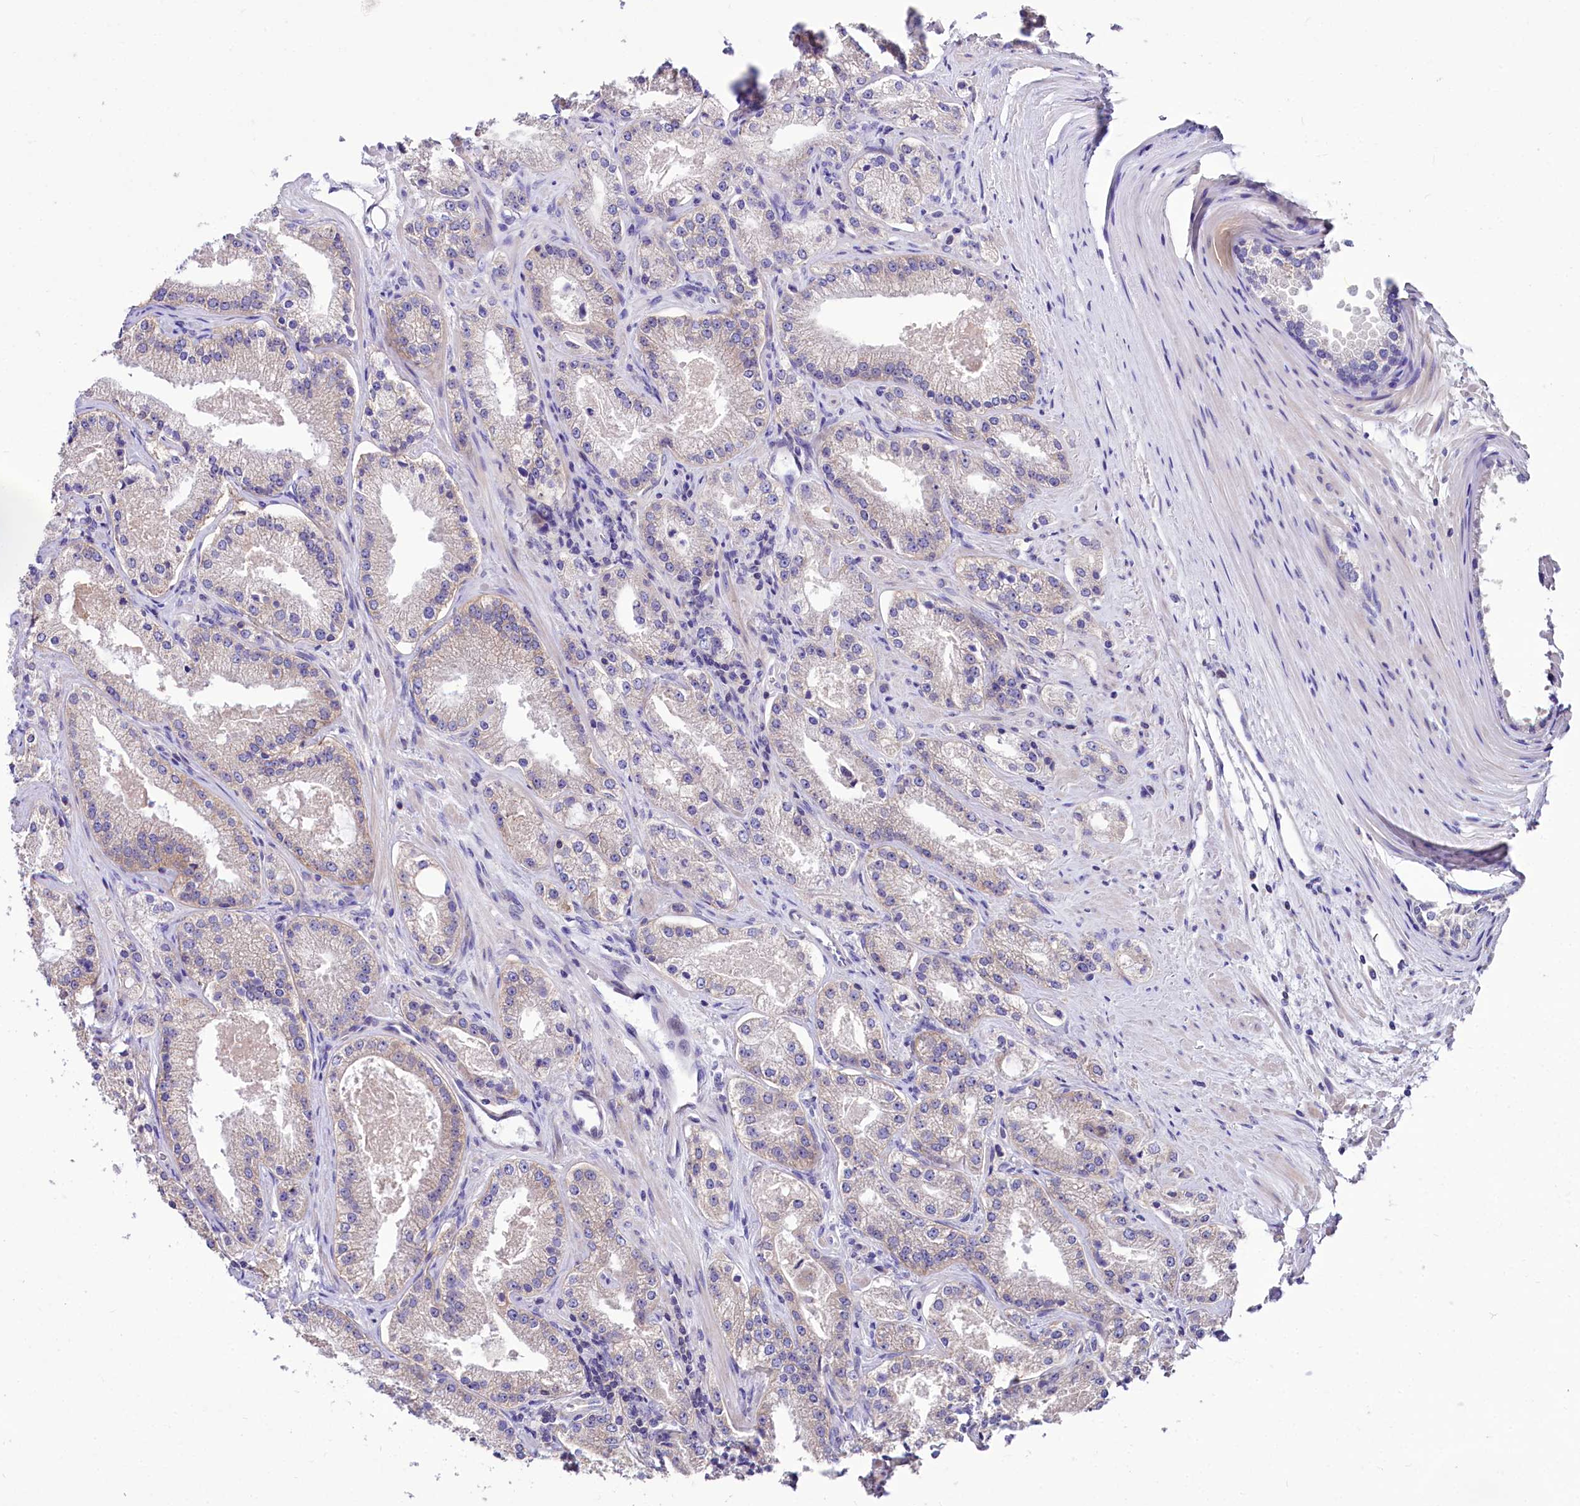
{"staining": {"intensity": "weak", "quantity": "<25%", "location": "cytoplasmic/membranous"}, "tissue": "prostate cancer", "cell_type": "Tumor cells", "image_type": "cancer", "snomed": [{"axis": "morphology", "description": "Adenocarcinoma, Low grade"}, {"axis": "topography", "description": "Prostate"}], "caption": "DAB immunohistochemical staining of human prostate cancer exhibits no significant staining in tumor cells.", "gene": "ABHD5", "patient": {"sex": "male", "age": 69}}